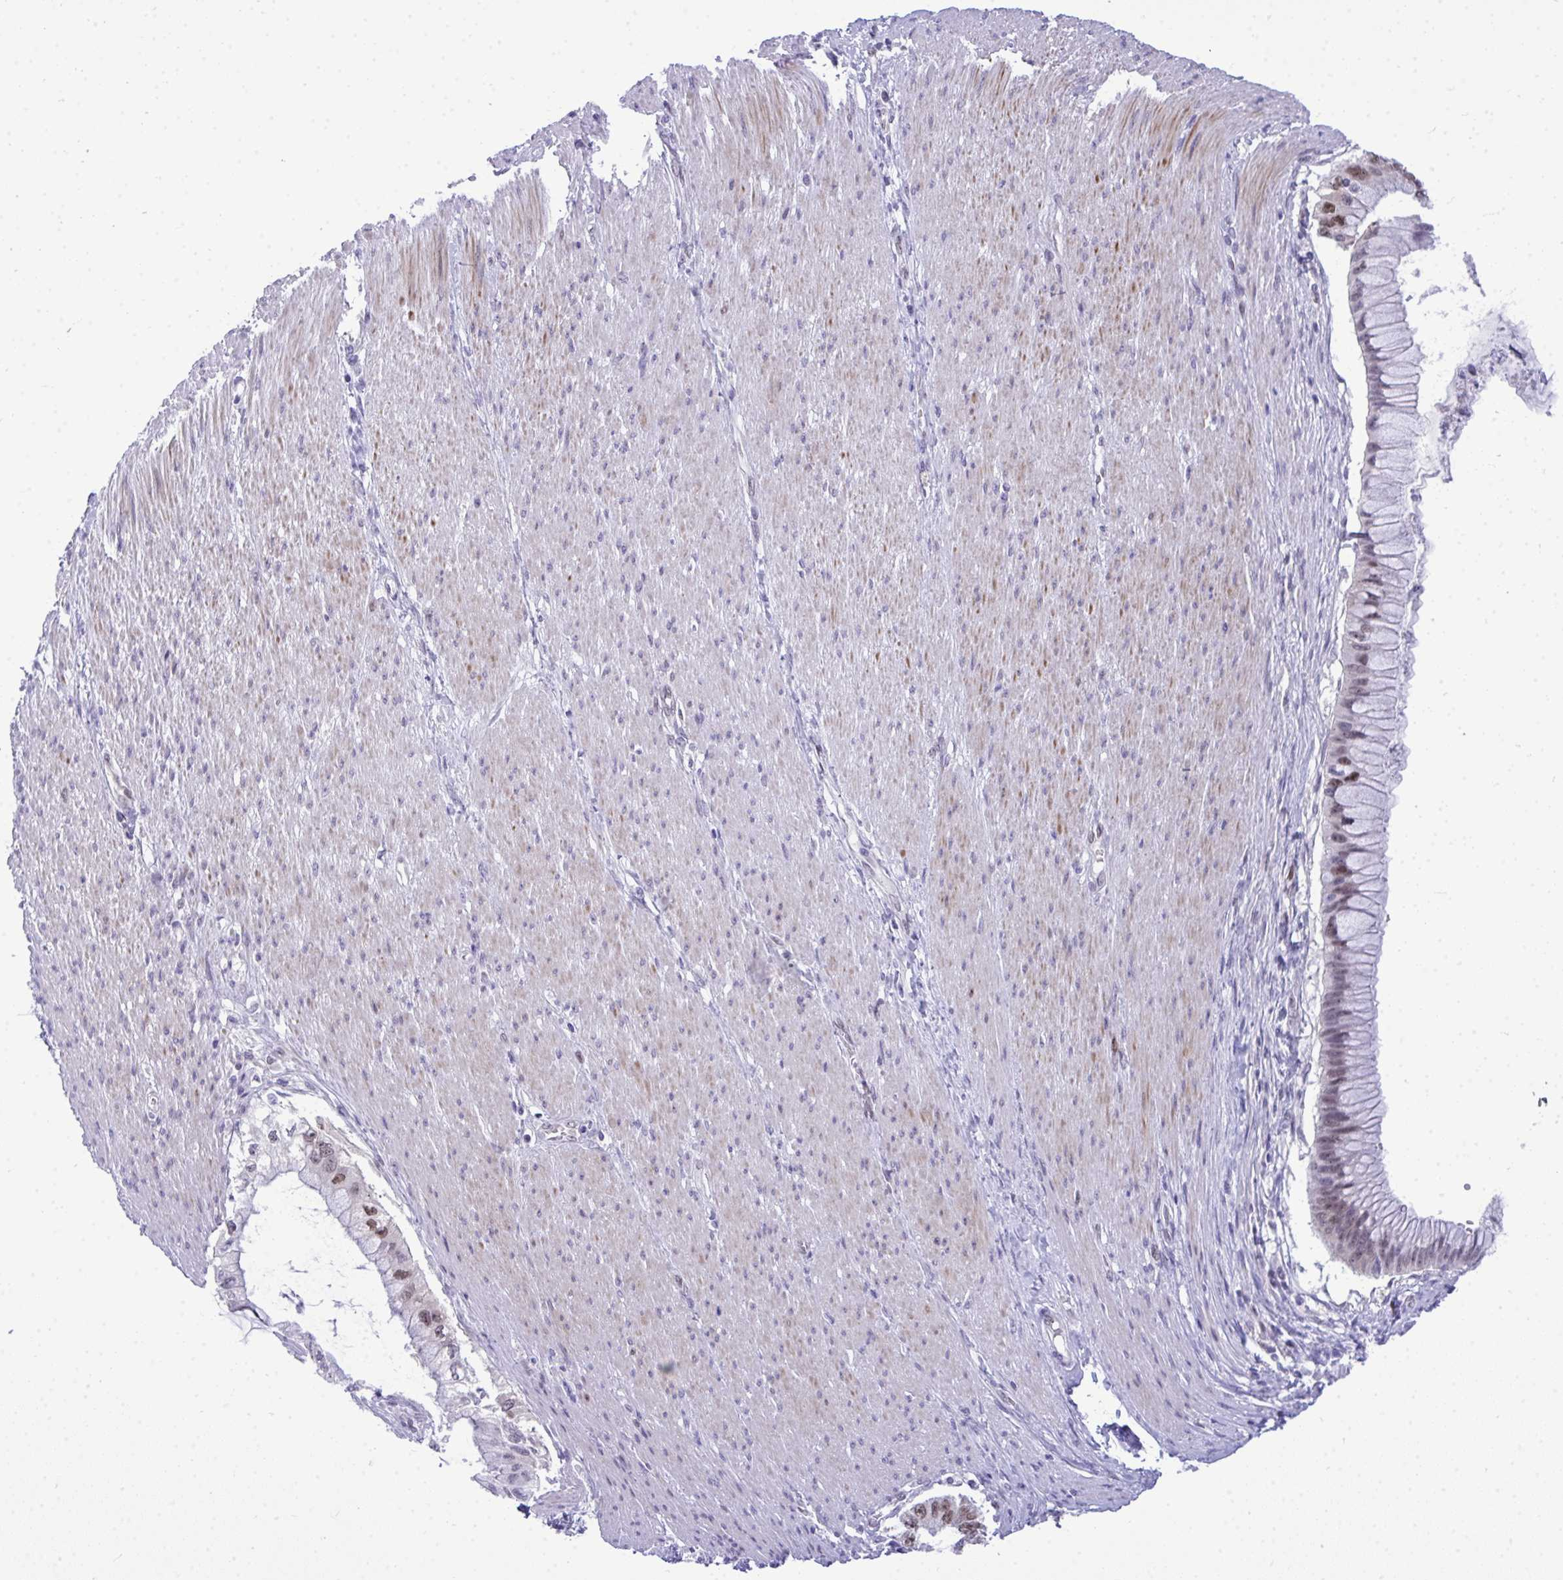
{"staining": {"intensity": "moderate", "quantity": "25%-75%", "location": "nuclear"}, "tissue": "pancreatic cancer", "cell_type": "Tumor cells", "image_type": "cancer", "snomed": [{"axis": "morphology", "description": "Adenocarcinoma, NOS"}, {"axis": "topography", "description": "Pancreas"}], "caption": "The image exhibits staining of pancreatic cancer, revealing moderate nuclear protein staining (brown color) within tumor cells.", "gene": "TEAD4", "patient": {"sex": "male", "age": 48}}